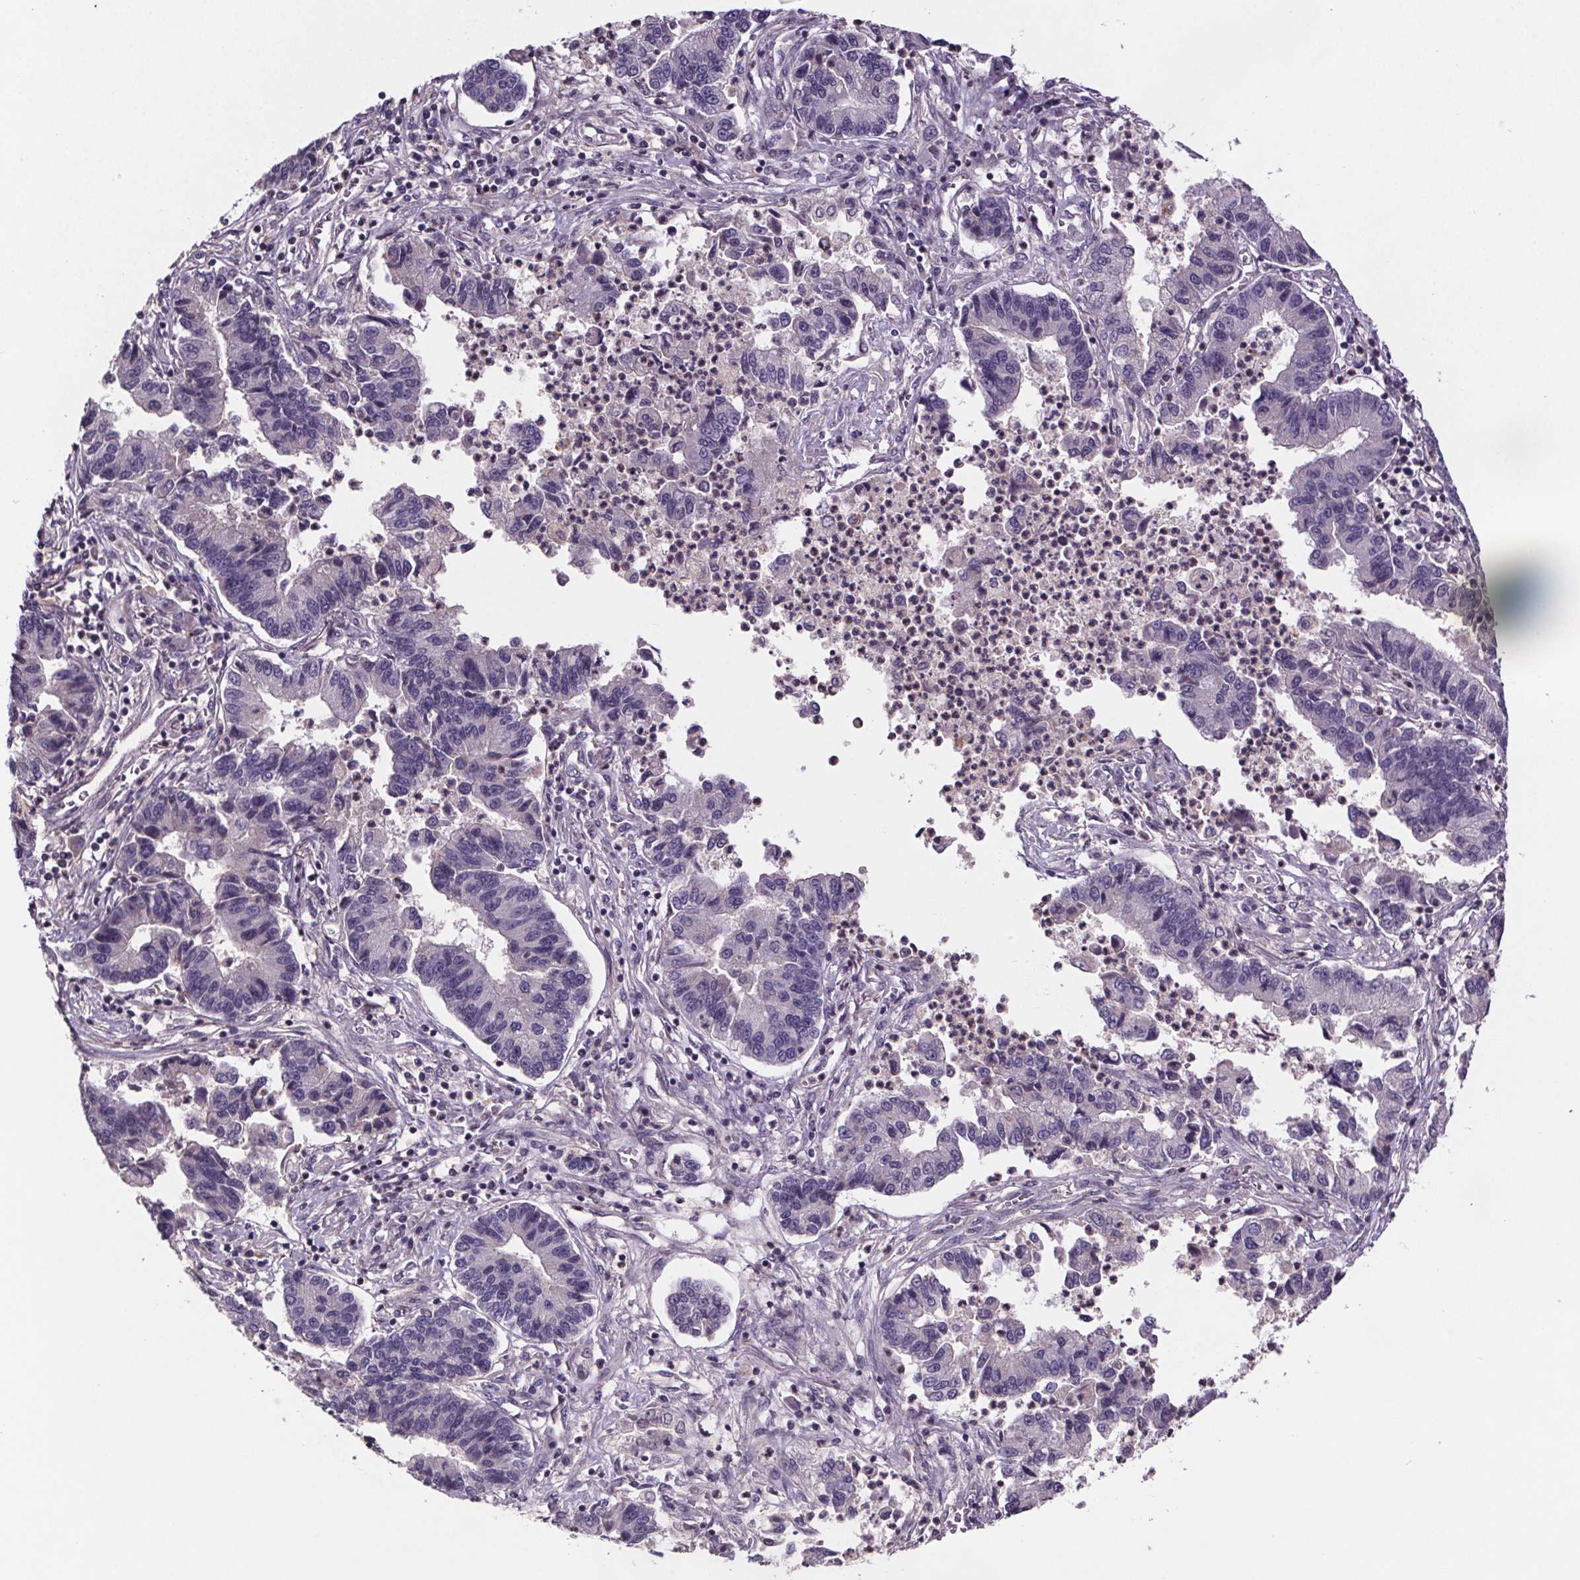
{"staining": {"intensity": "negative", "quantity": "none", "location": "none"}, "tissue": "lung cancer", "cell_type": "Tumor cells", "image_type": "cancer", "snomed": [{"axis": "morphology", "description": "Adenocarcinoma, NOS"}, {"axis": "topography", "description": "Lung"}], "caption": "High magnification brightfield microscopy of lung cancer (adenocarcinoma) stained with DAB (3,3'-diaminobenzidine) (brown) and counterstained with hematoxylin (blue): tumor cells show no significant expression.", "gene": "CLN3", "patient": {"sex": "female", "age": 57}}